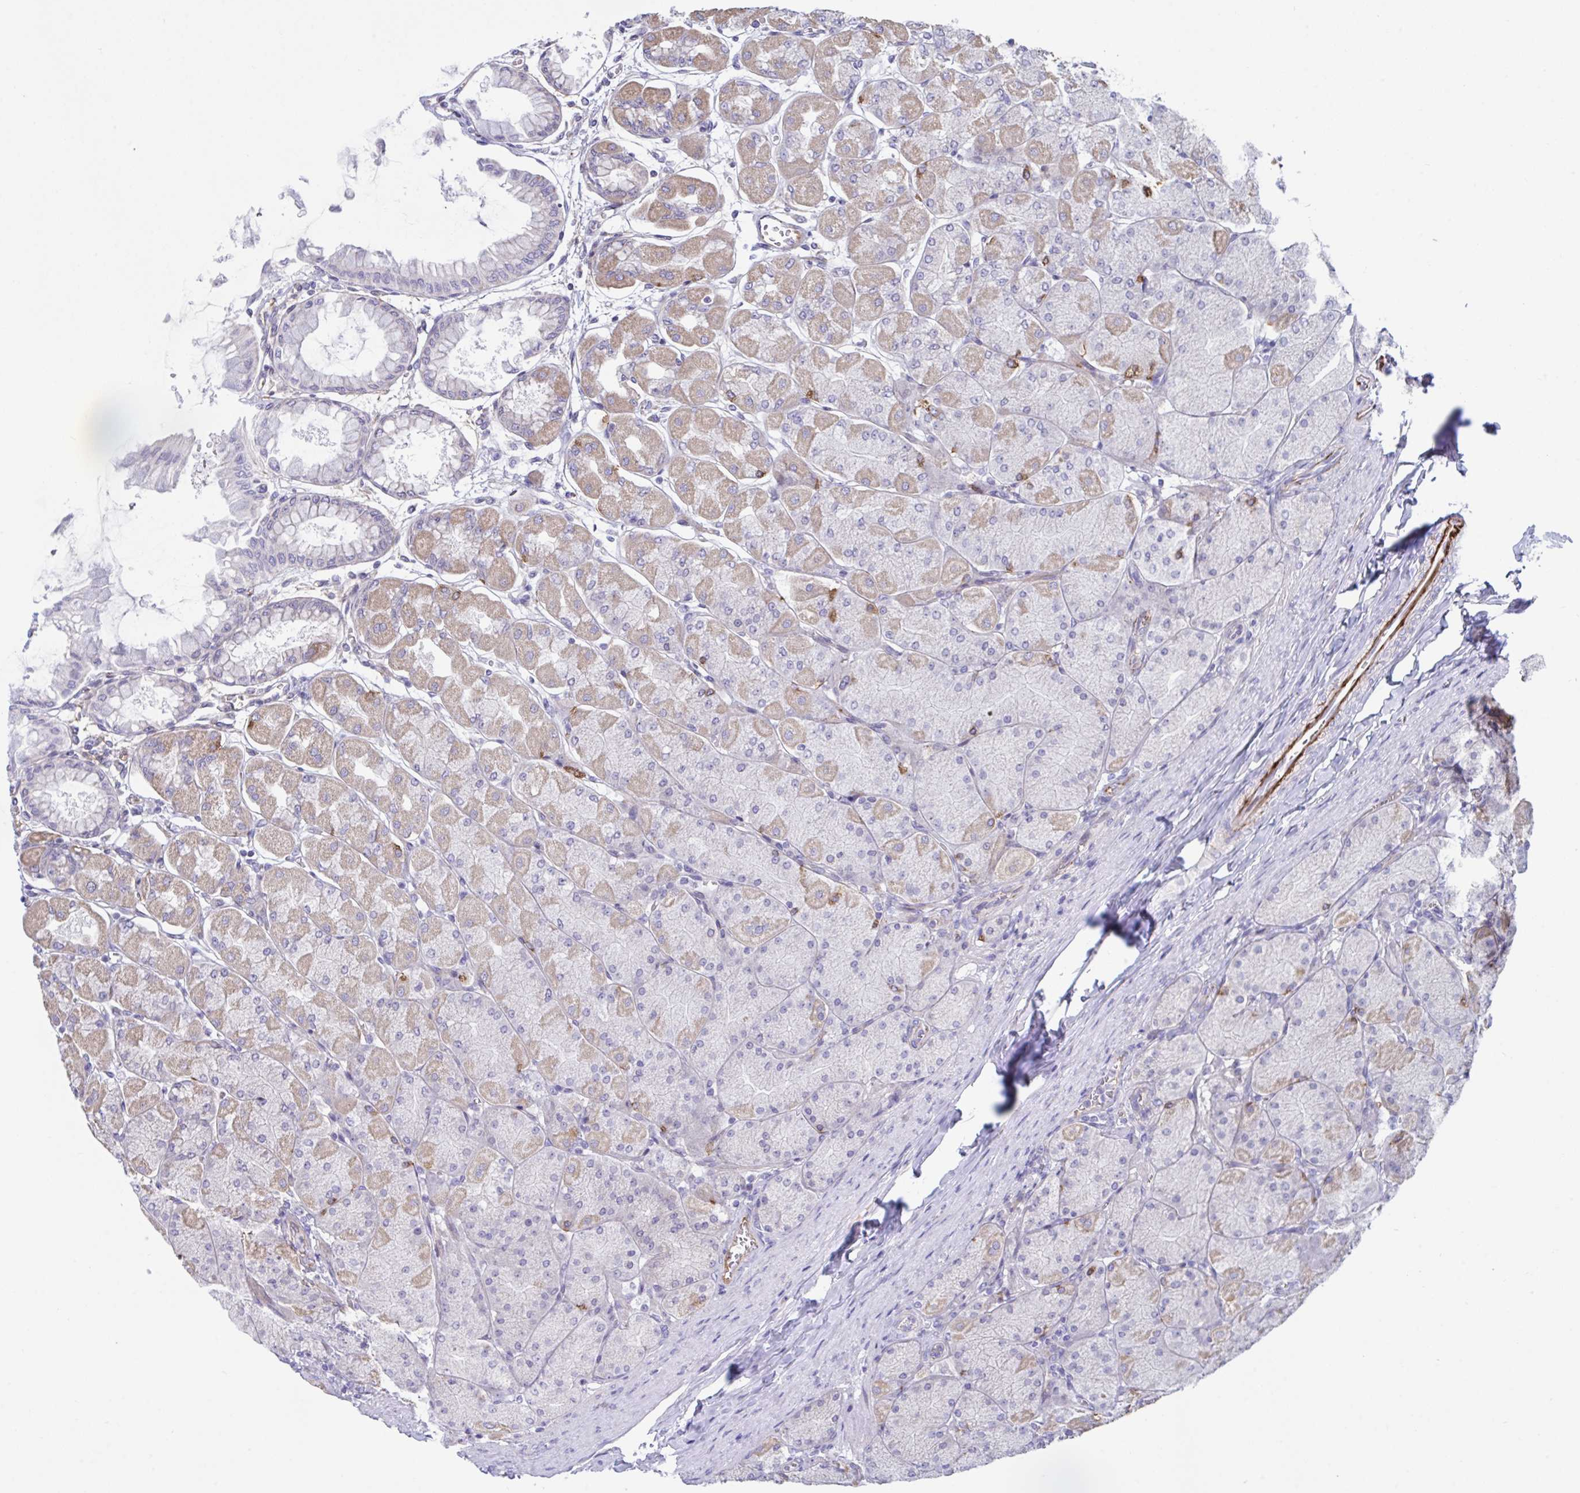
{"staining": {"intensity": "weak", "quantity": "25%-75%", "location": "cytoplasmic/membranous"}, "tissue": "stomach", "cell_type": "Glandular cells", "image_type": "normal", "snomed": [{"axis": "morphology", "description": "Normal tissue, NOS"}, {"axis": "topography", "description": "Stomach, upper"}], "caption": "Brown immunohistochemical staining in unremarkable human stomach displays weak cytoplasmic/membranous expression in approximately 25%-75% of glandular cells.", "gene": "IL37", "patient": {"sex": "female", "age": 56}}